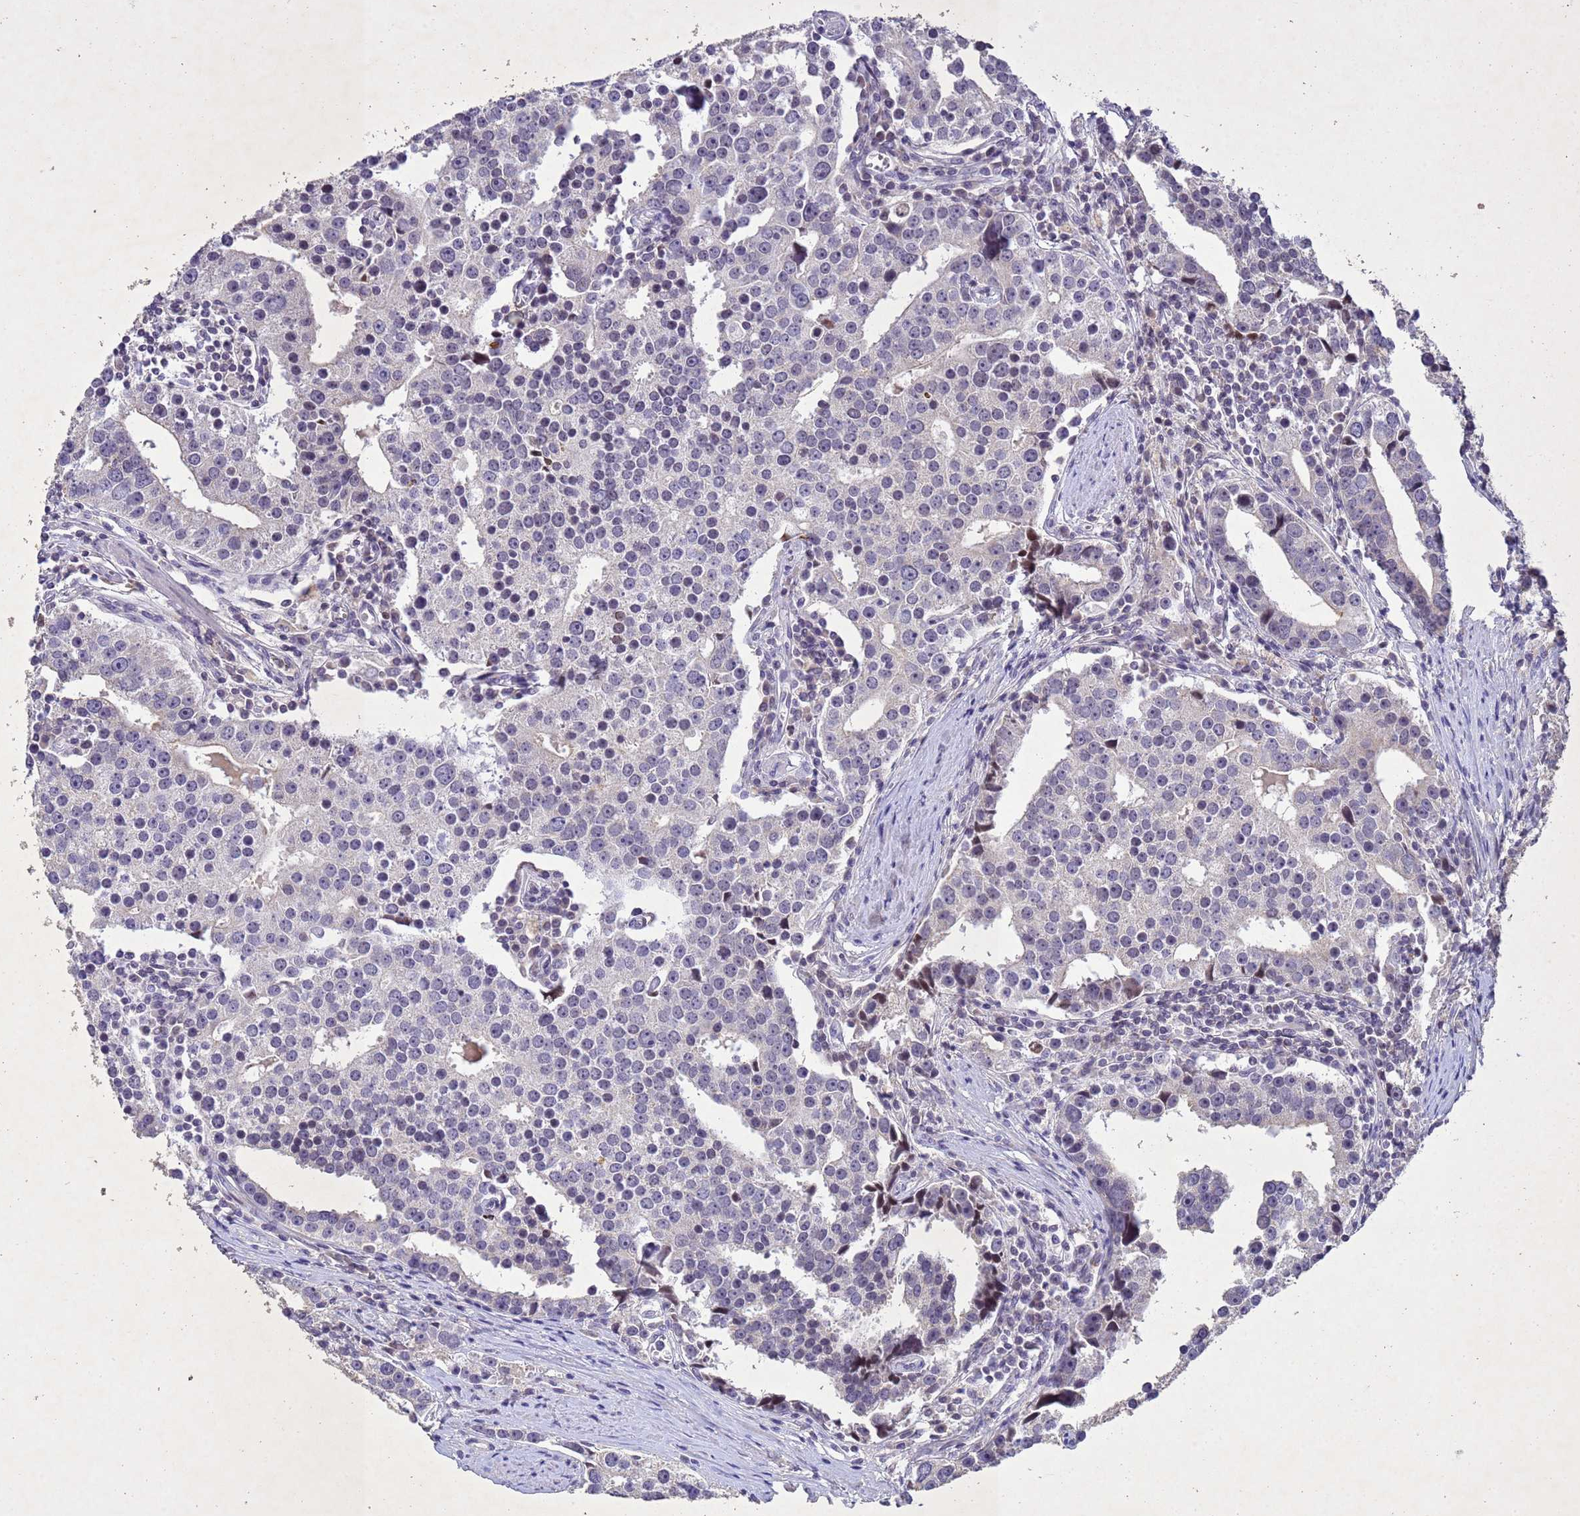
{"staining": {"intensity": "negative", "quantity": "none", "location": "none"}, "tissue": "prostate cancer", "cell_type": "Tumor cells", "image_type": "cancer", "snomed": [{"axis": "morphology", "description": "Adenocarcinoma, High grade"}, {"axis": "topography", "description": "Prostate"}], "caption": "The immunohistochemistry (IHC) image has no significant staining in tumor cells of high-grade adenocarcinoma (prostate) tissue.", "gene": "NLRP11", "patient": {"sex": "male", "age": 71}}